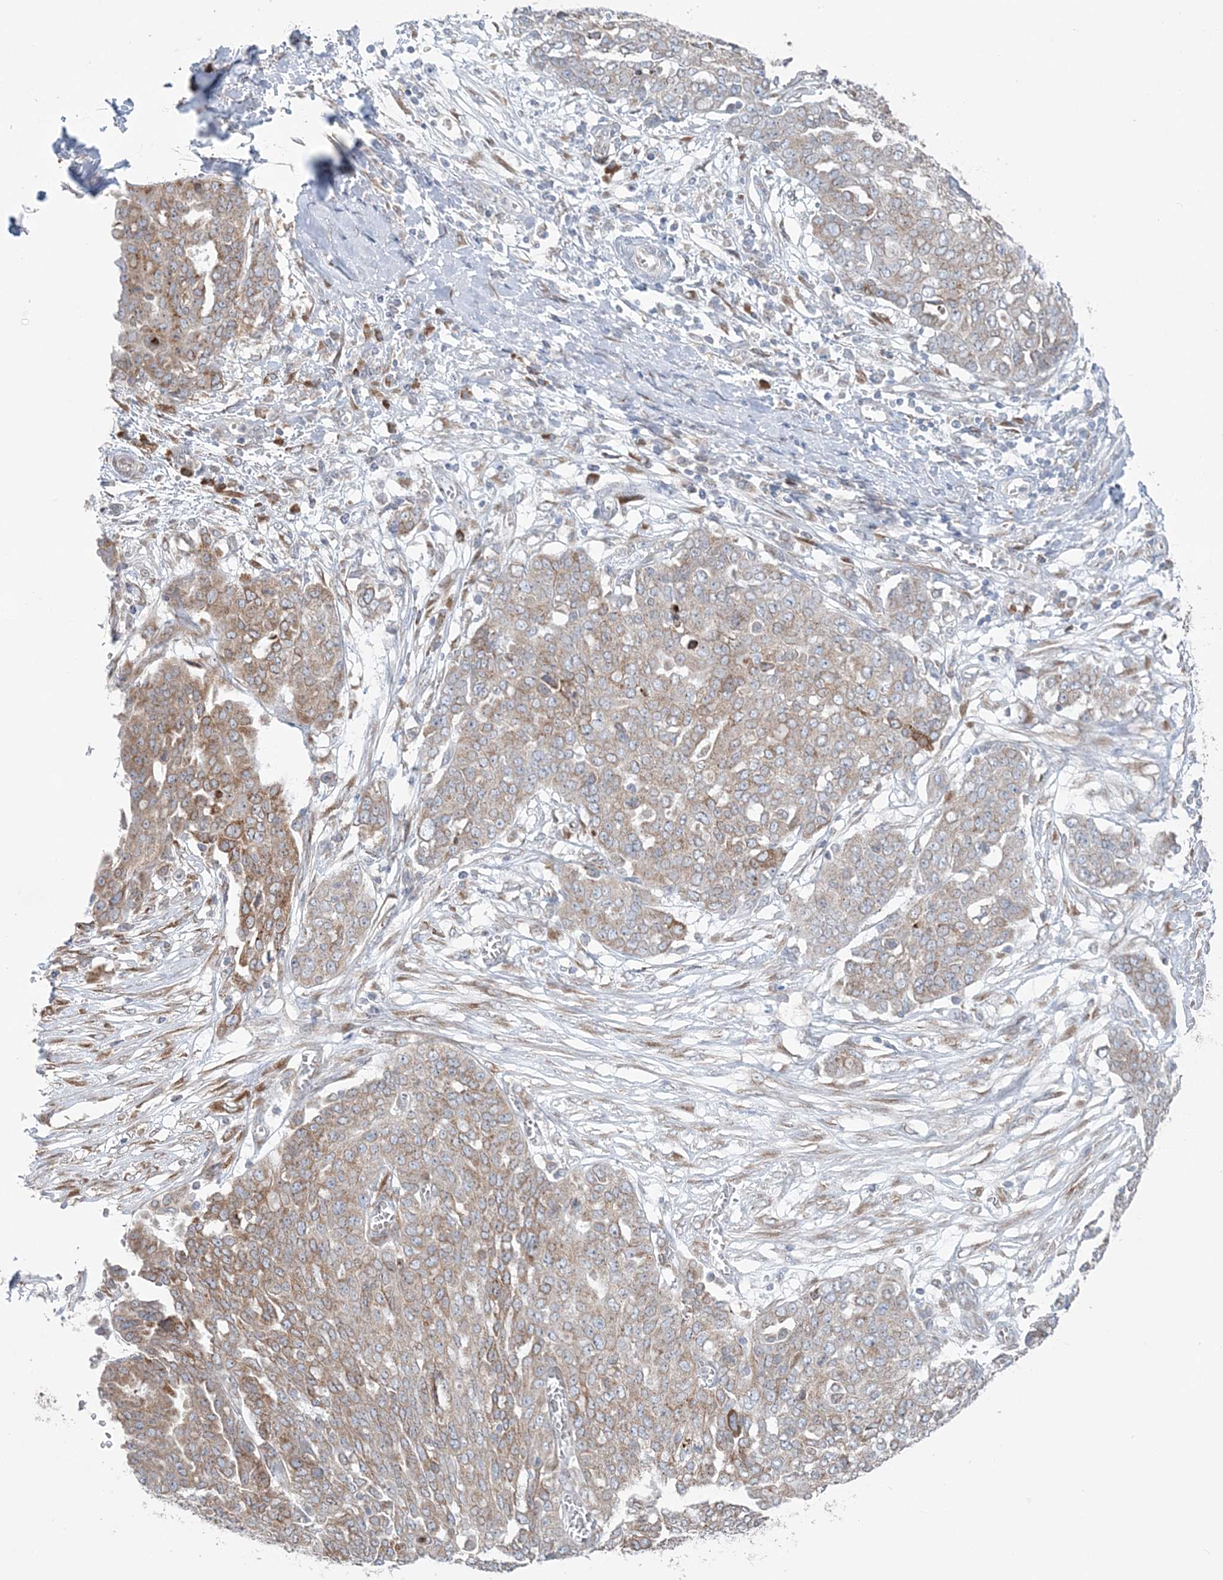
{"staining": {"intensity": "weak", "quantity": "<25%", "location": "cytoplasmic/membranous"}, "tissue": "ovarian cancer", "cell_type": "Tumor cells", "image_type": "cancer", "snomed": [{"axis": "morphology", "description": "Cystadenocarcinoma, serous, NOS"}, {"axis": "topography", "description": "Soft tissue"}, {"axis": "topography", "description": "Ovary"}], "caption": "The image displays no significant expression in tumor cells of ovarian cancer (serous cystadenocarcinoma).", "gene": "TMED10", "patient": {"sex": "female", "age": 57}}